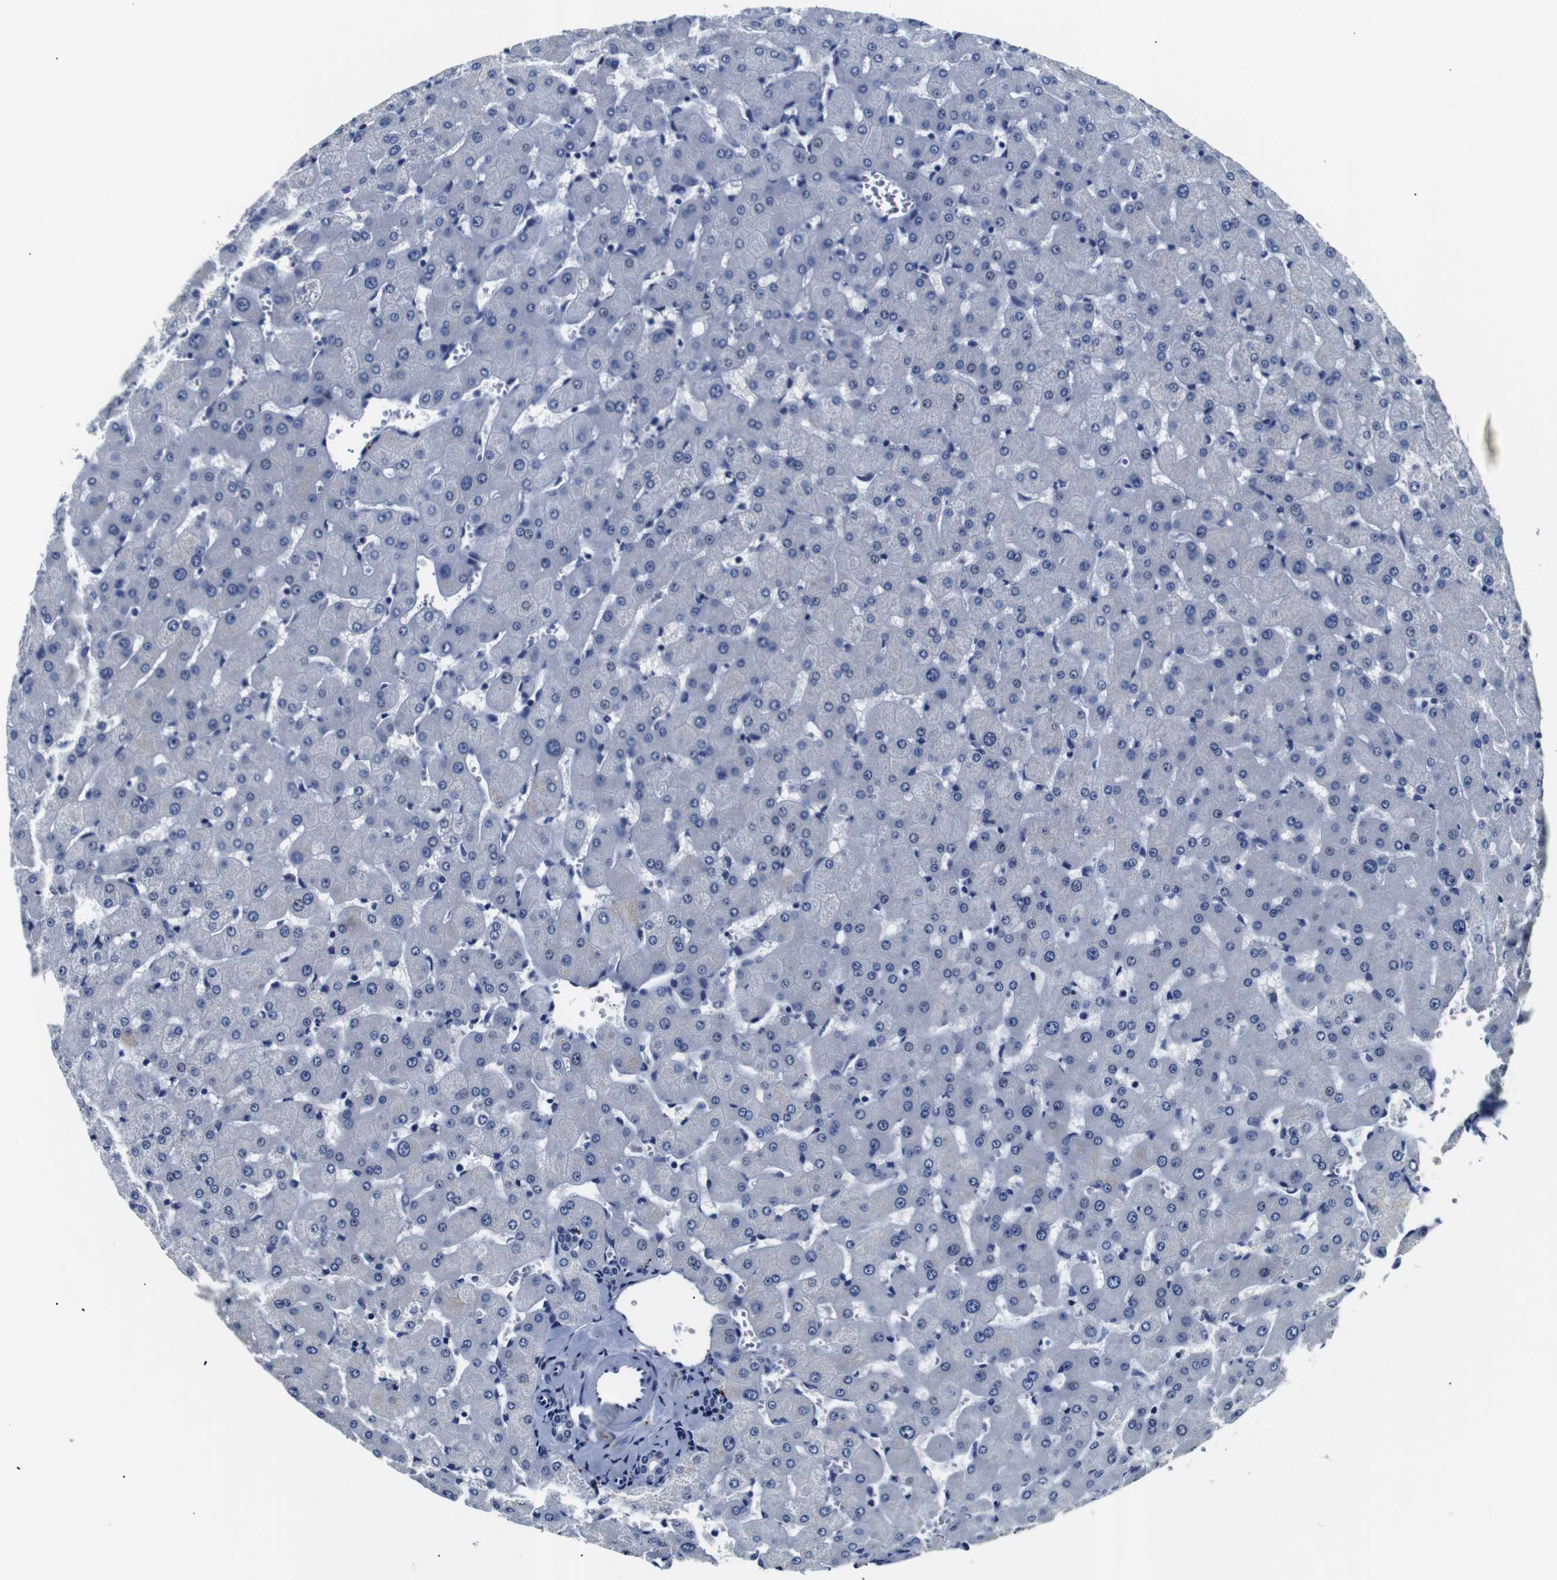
{"staining": {"intensity": "negative", "quantity": "none", "location": "none"}, "tissue": "liver", "cell_type": "Cholangiocytes", "image_type": "normal", "snomed": [{"axis": "morphology", "description": "Normal tissue, NOS"}, {"axis": "topography", "description": "Liver"}], "caption": "Liver was stained to show a protein in brown. There is no significant staining in cholangiocytes. (DAB immunohistochemistry (IHC) with hematoxylin counter stain).", "gene": "GAP43", "patient": {"sex": "female", "age": 63}}